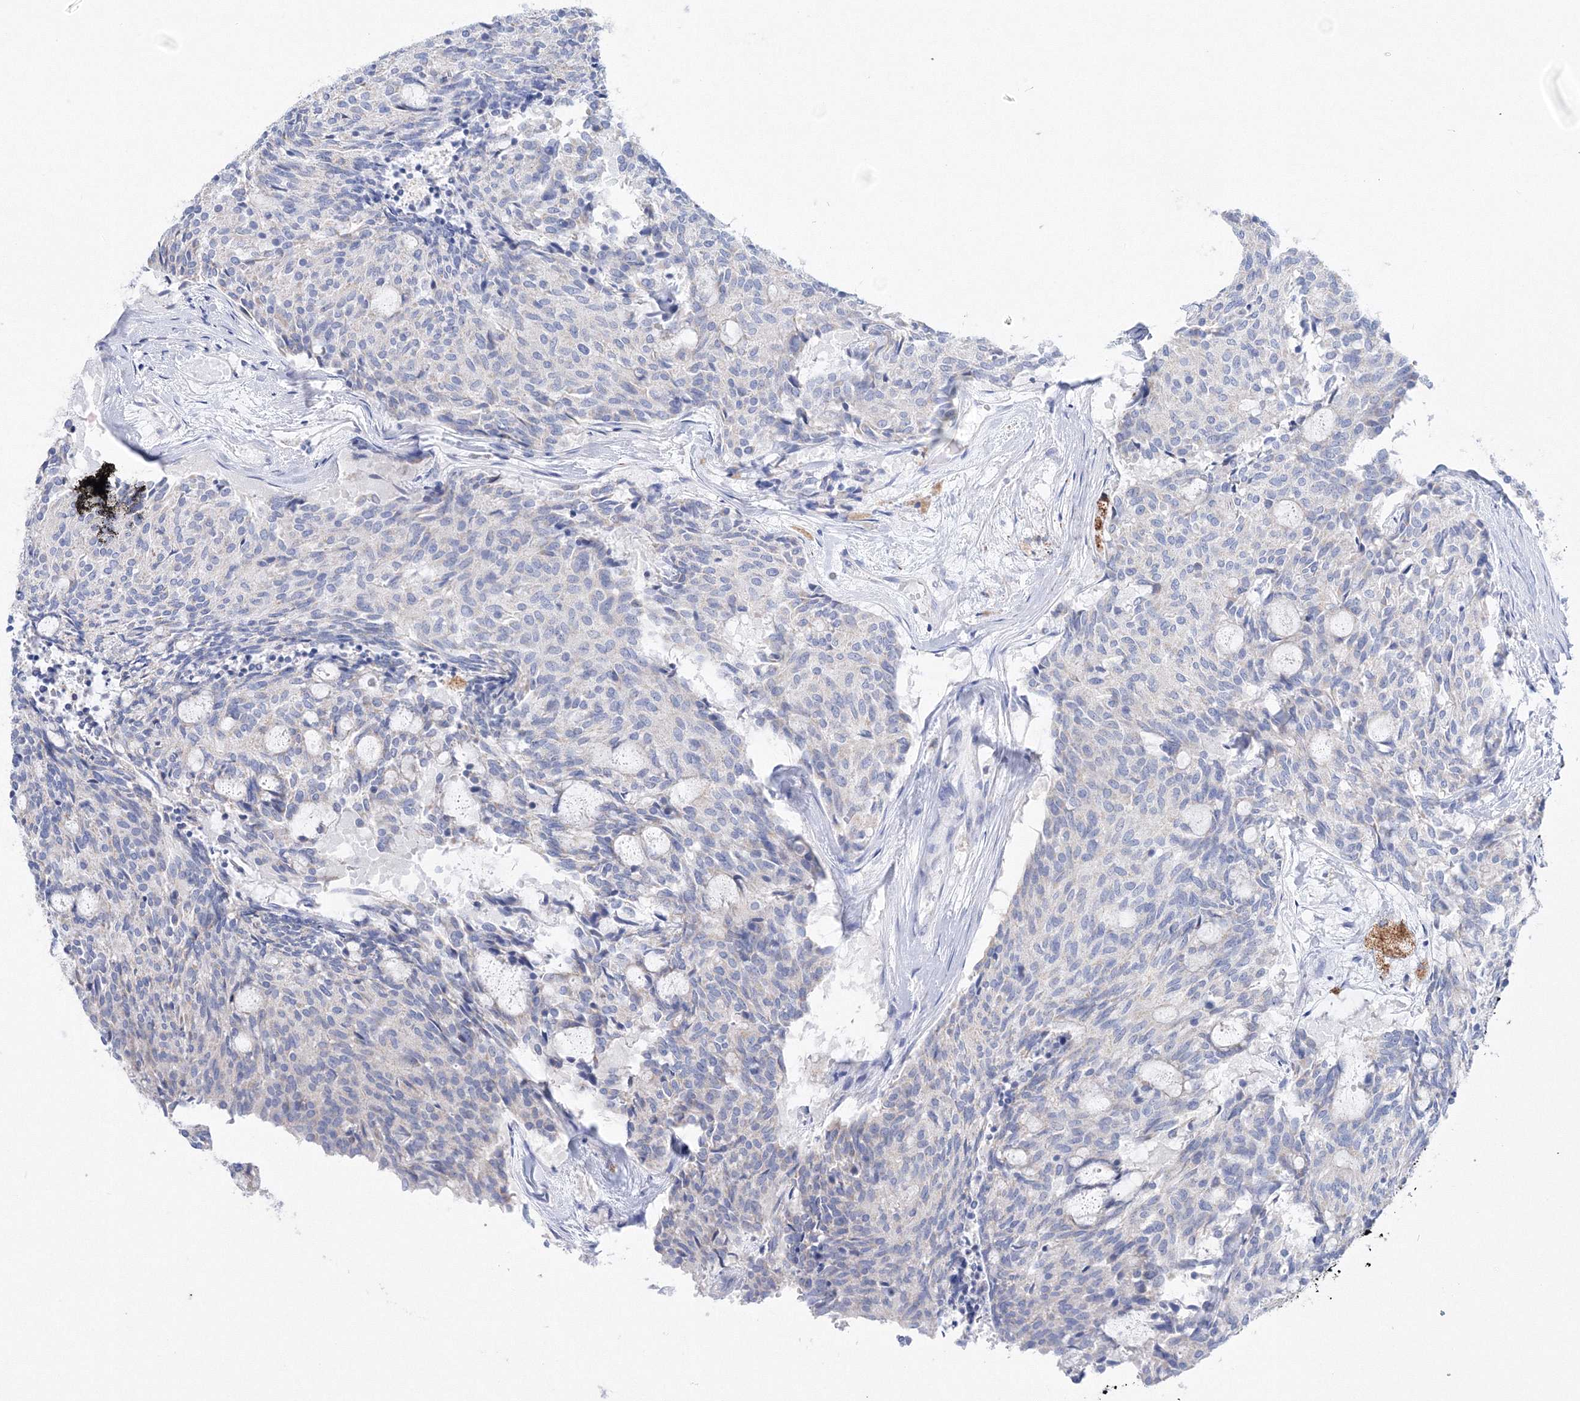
{"staining": {"intensity": "negative", "quantity": "none", "location": "none"}, "tissue": "carcinoid", "cell_type": "Tumor cells", "image_type": "cancer", "snomed": [{"axis": "morphology", "description": "Carcinoid, malignant, NOS"}, {"axis": "topography", "description": "Pancreas"}], "caption": "Tumor cells are negative for protein expression in human carcinoid.", "gene": "MERTK", "patient": {"sex": "female", "age": 54}}